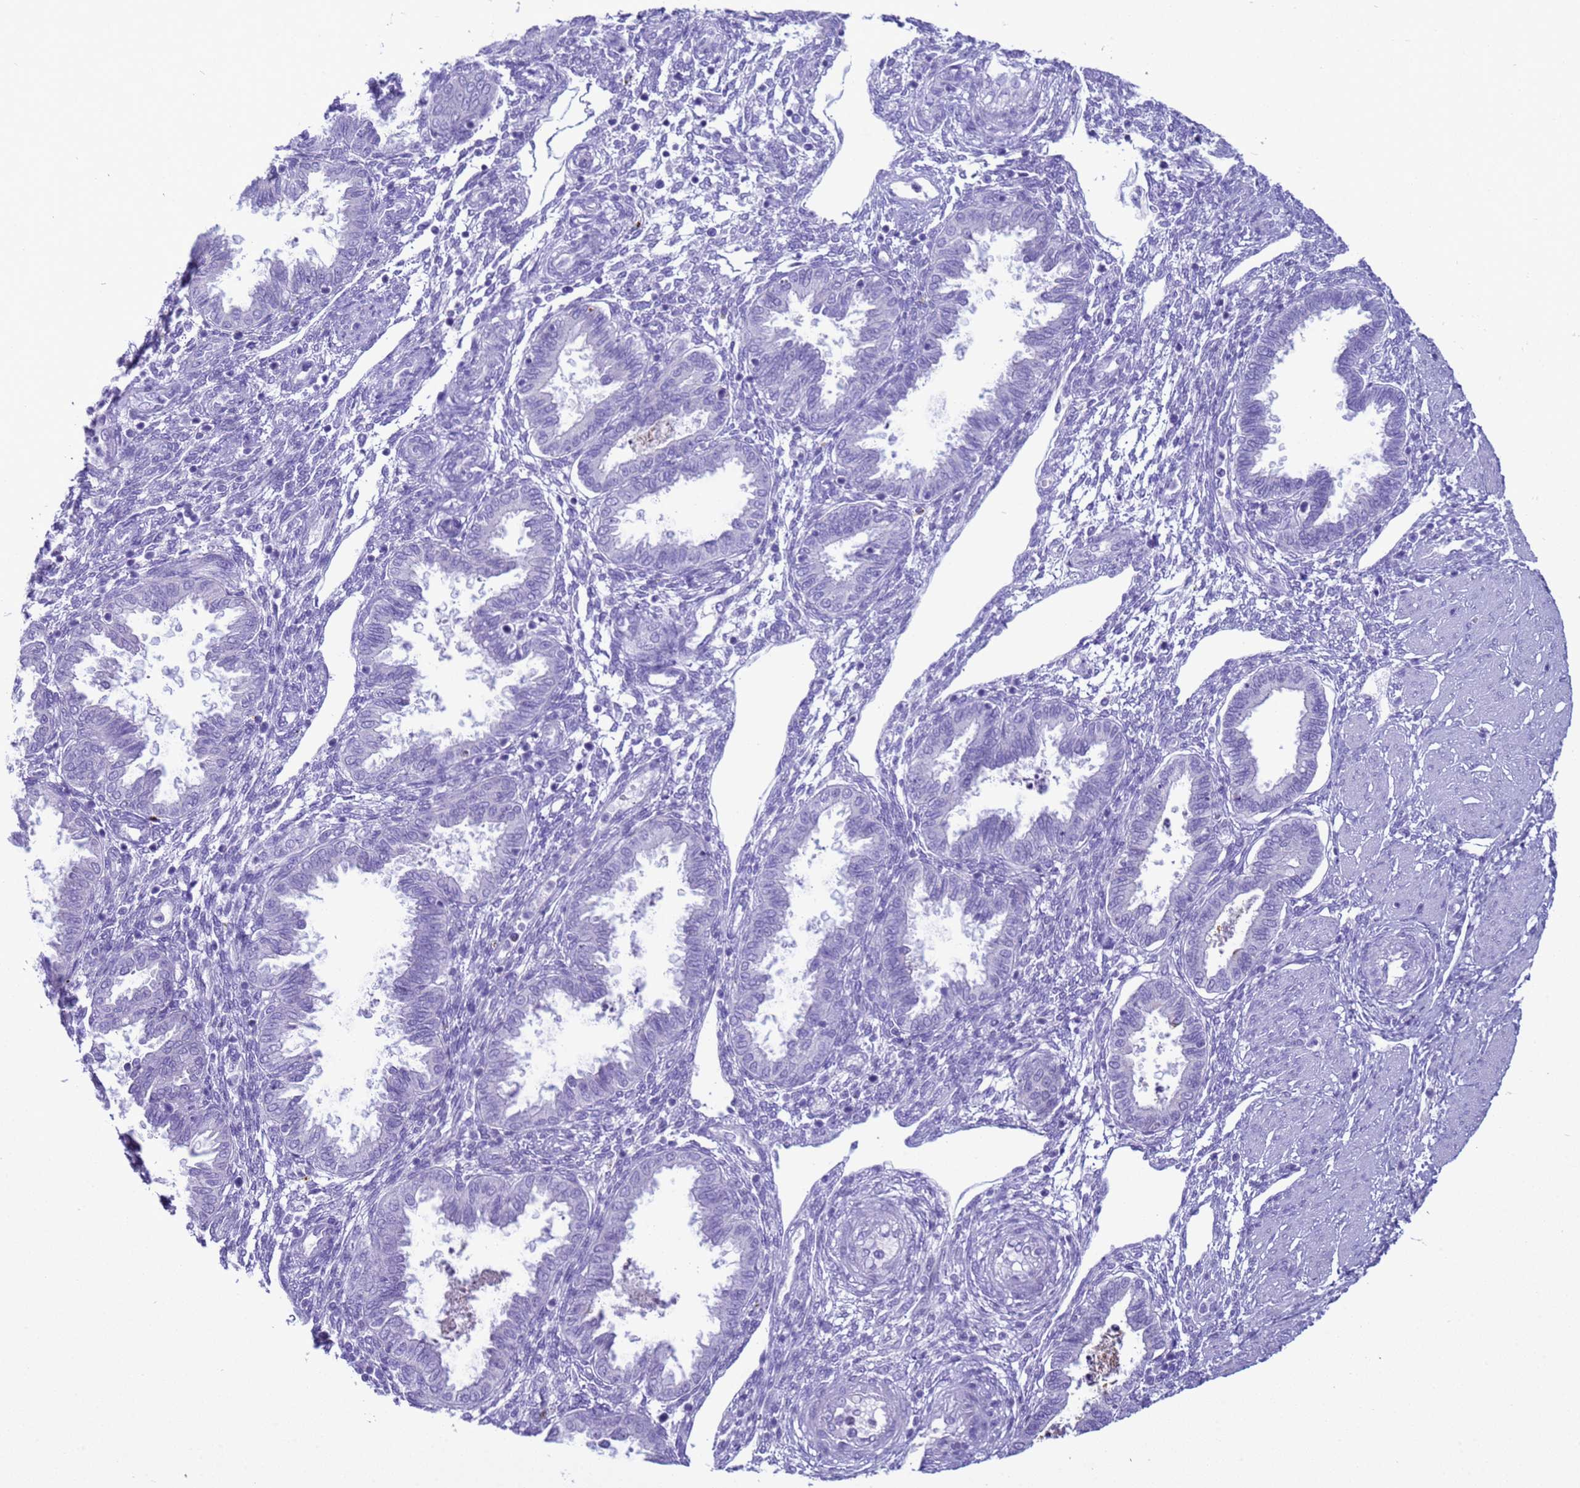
{"staining": {"intensity": "negative", "quantity": "none", "location": "none"}, "tissue": "endometrium", "cell_type": "Cells in endometrial stroma", "image_type": "normal", "snomed": [{"axis": "morphology", "description": "Normal tissue, NOS"}, {"axis": "topography", "description": "Endometrium"}], "caption": "The micrograph displays no staining of cells in endometrial stroma in normal endometrium.", "gene": "CST1", "patient": {"sex": "female", "age": 33}}